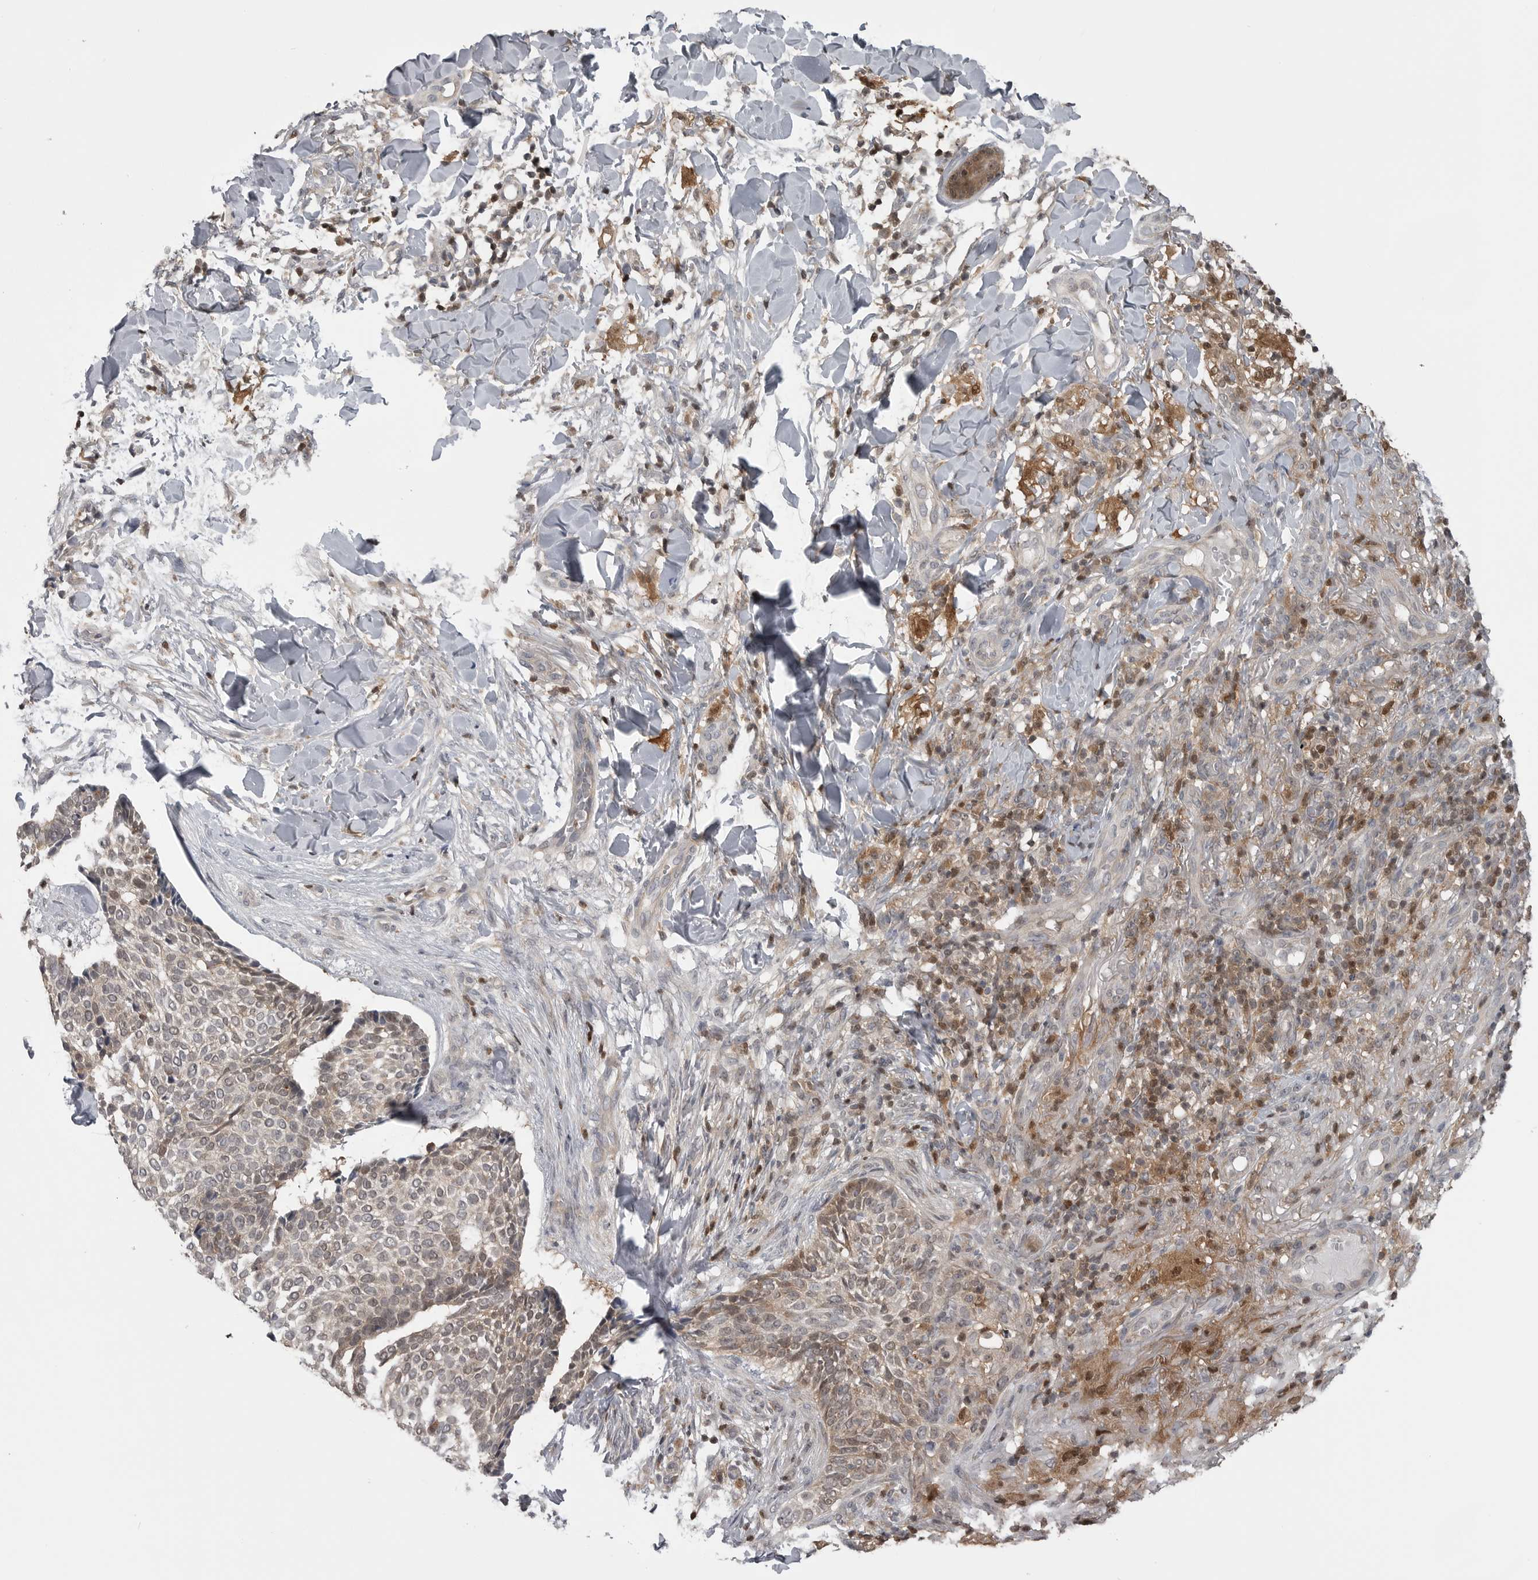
{"staining": {"intensity": "weak", "quantity": "25%-75%", "location": "nuclear"}, "tissue": "skin cancer", "cell_type": "Tumor cells", "image_type": "cancer", "snomed": [{"axis": "morphology", "description": "Normal tissue, NOS"}, {"axis": "morphology", "description": "Basal cell carcinoma"}, {"axis": "topography", "description": "Skin"}], "caption": "DAB immunohistochemical staining of skin cancer reveals weak nuclear protein positivity in approximately 25%-75% of tumor cells.", "gene": "MAPK13", "patient": {"sex": "male", "age": 67}}